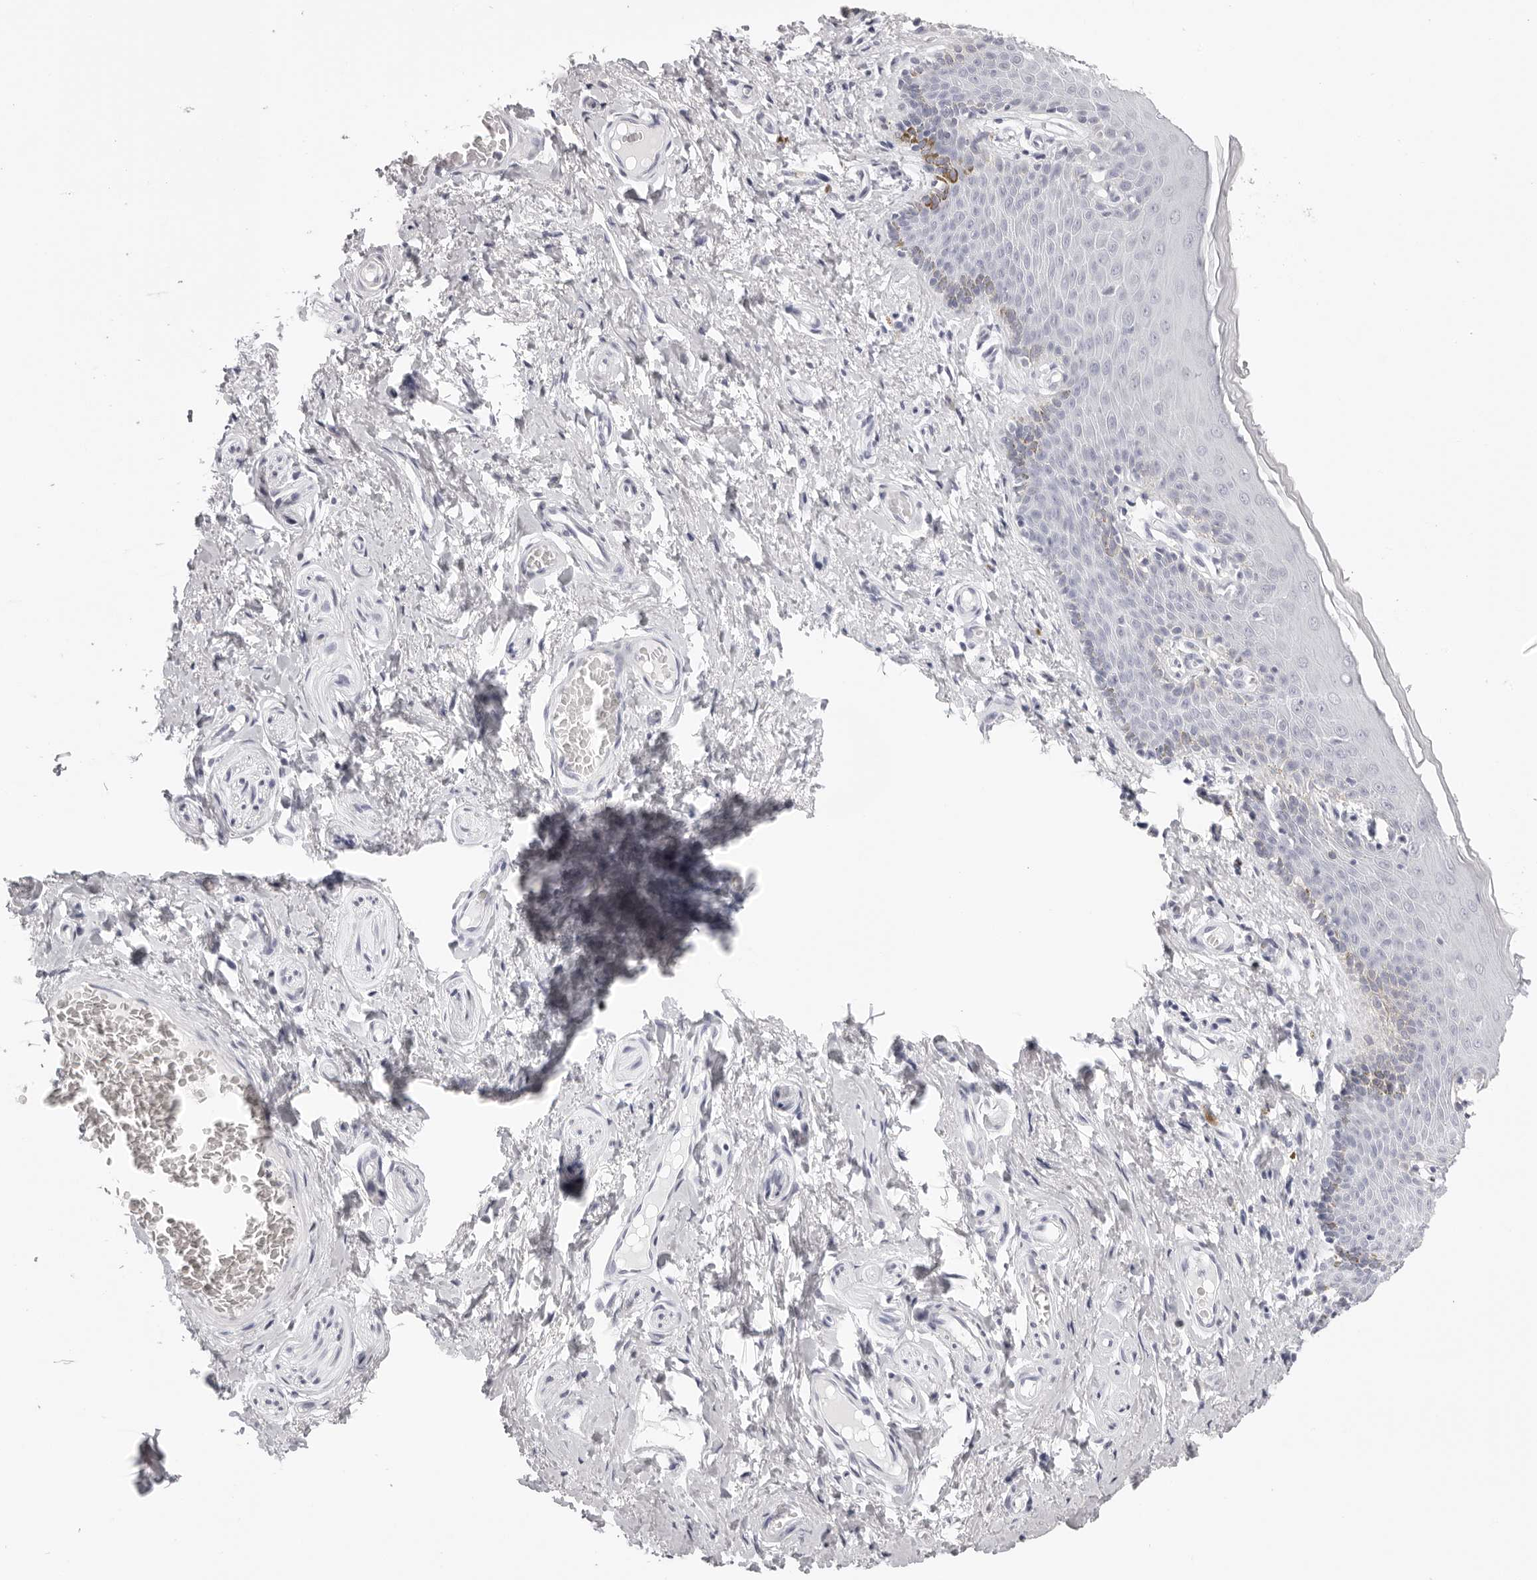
{"staining": {"intensity": "moderate", "quantity": "<25%", "location": "cytoplasmic/membranous"}, "tissue": "skin", "cell_type": "Epidermal cells", "image_type": "normal", "snomed": [{"axis": "morphology", "description": "Normal tissue, NOS"}, {"axis": "topography", "description": "Vulva"}], "caption": "This histopathology image displays unremarkable skin stained with immunohistochemistry (IHC) to label a protein in brown. The cytoplasmic/membranous of epidermal cells show moderate positivity for the protein. Nuclei are counter-stained blue.", "gene": "RHO", "patient": {"sex": "female", "age": 66}}